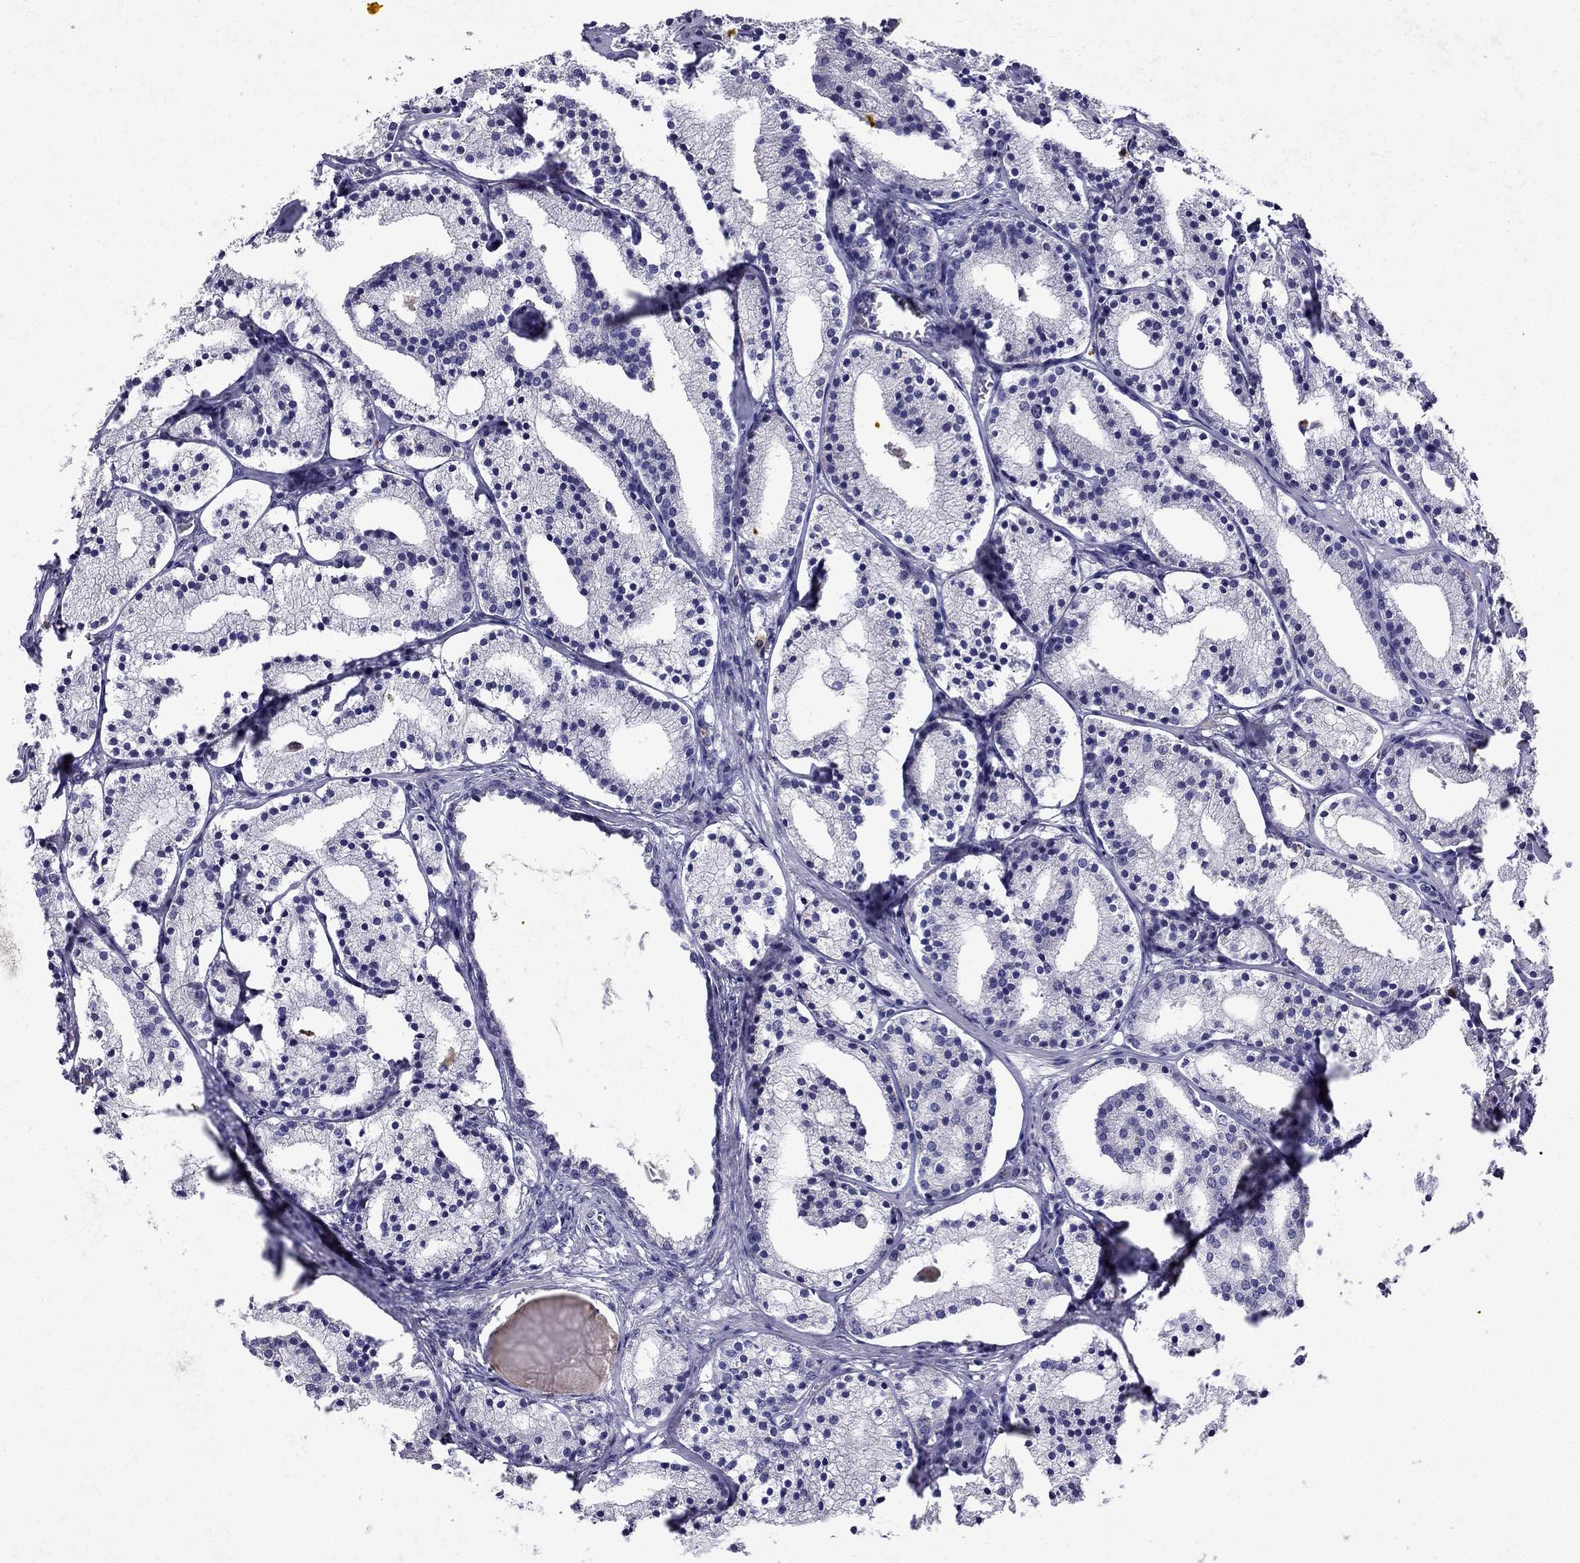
{"staining": {"intensity": "negative", "quantity": "none", "location": "none"}, "tissue": "prostate cancer", "cell_type": "Tumor cells", "image_type": "cancer", "snomed": [{"axis": "morphology", "description": "Adenocarcinoma, NOS"}, {"axis": "topography", "description": "Prostate"}], "caption": "Prostate cancer (adenocarcinoma) was stained to show a protein in brown. There is no significant staining in tumor cells. (DAB (3,3'-diaminobenzidine) immunohistochemistry (IHC) visualized using brightfield microscopy, high magnification).", "gene": "UHRF1", "patient": {"sex": "male", "age": 69}}